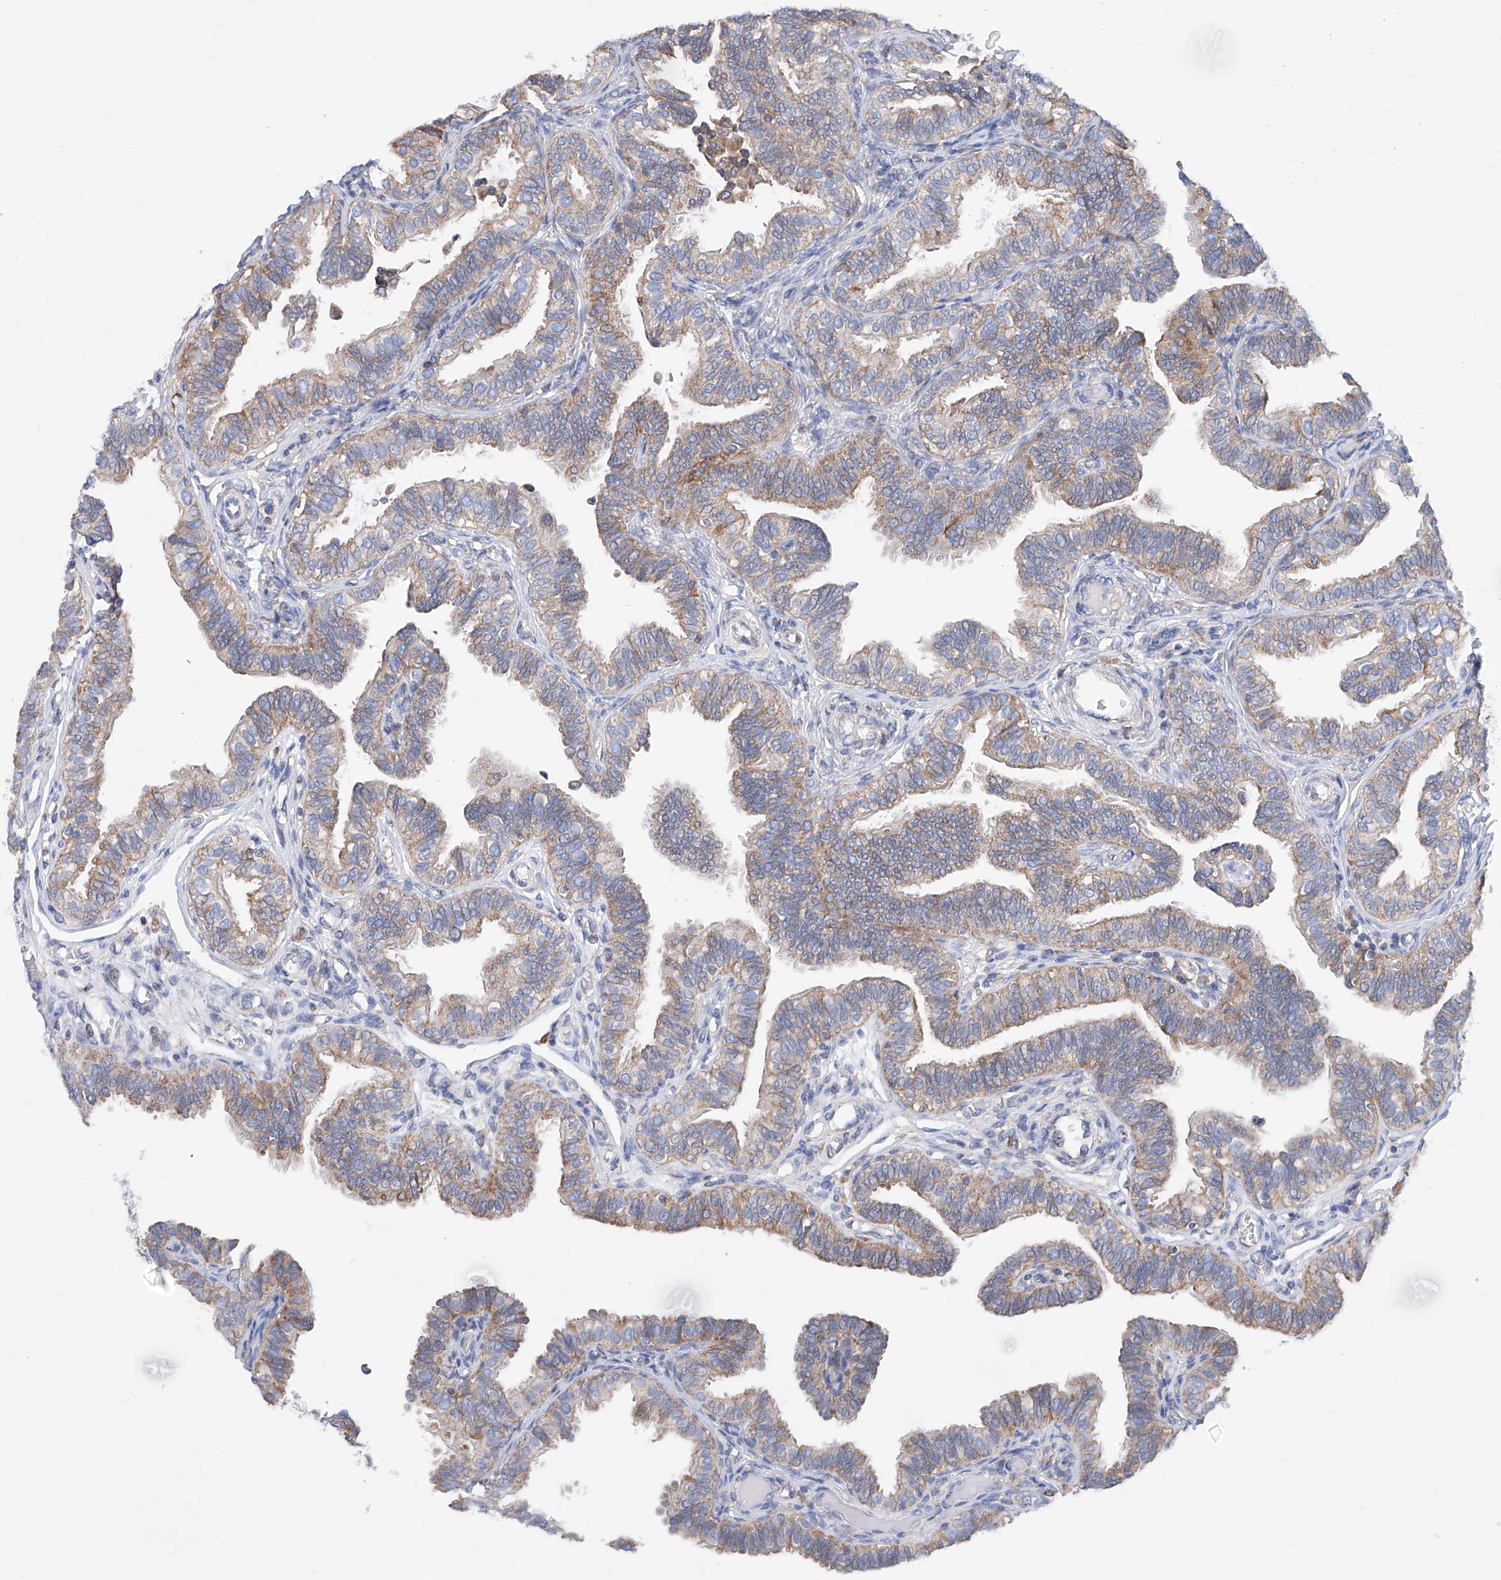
{"staining": {"intensity": "moderate", "quantity": "25%-75%", "location": "cytoplasmic/membranous"}, "tissue": "fallopian tube", "cell_type": "Glandular cells", "image_type": "normal", "snomed": [{"axis": "morphology", "description": "Normal tissue, NOS"}, {"axis": "topography", "description": "Fallopian tube"}], "caption": "Moderate cytoplasmic/membranous expression is identified in approximately 25%-75% of glandular cells in benign fallopian tube. (Stains: DAB in brown, nuclei in blue, Microscopy: brightfield microscopy at high magnification).", "gene": "MAD2L1", "patient": {"sex": "female", "age": 39}}